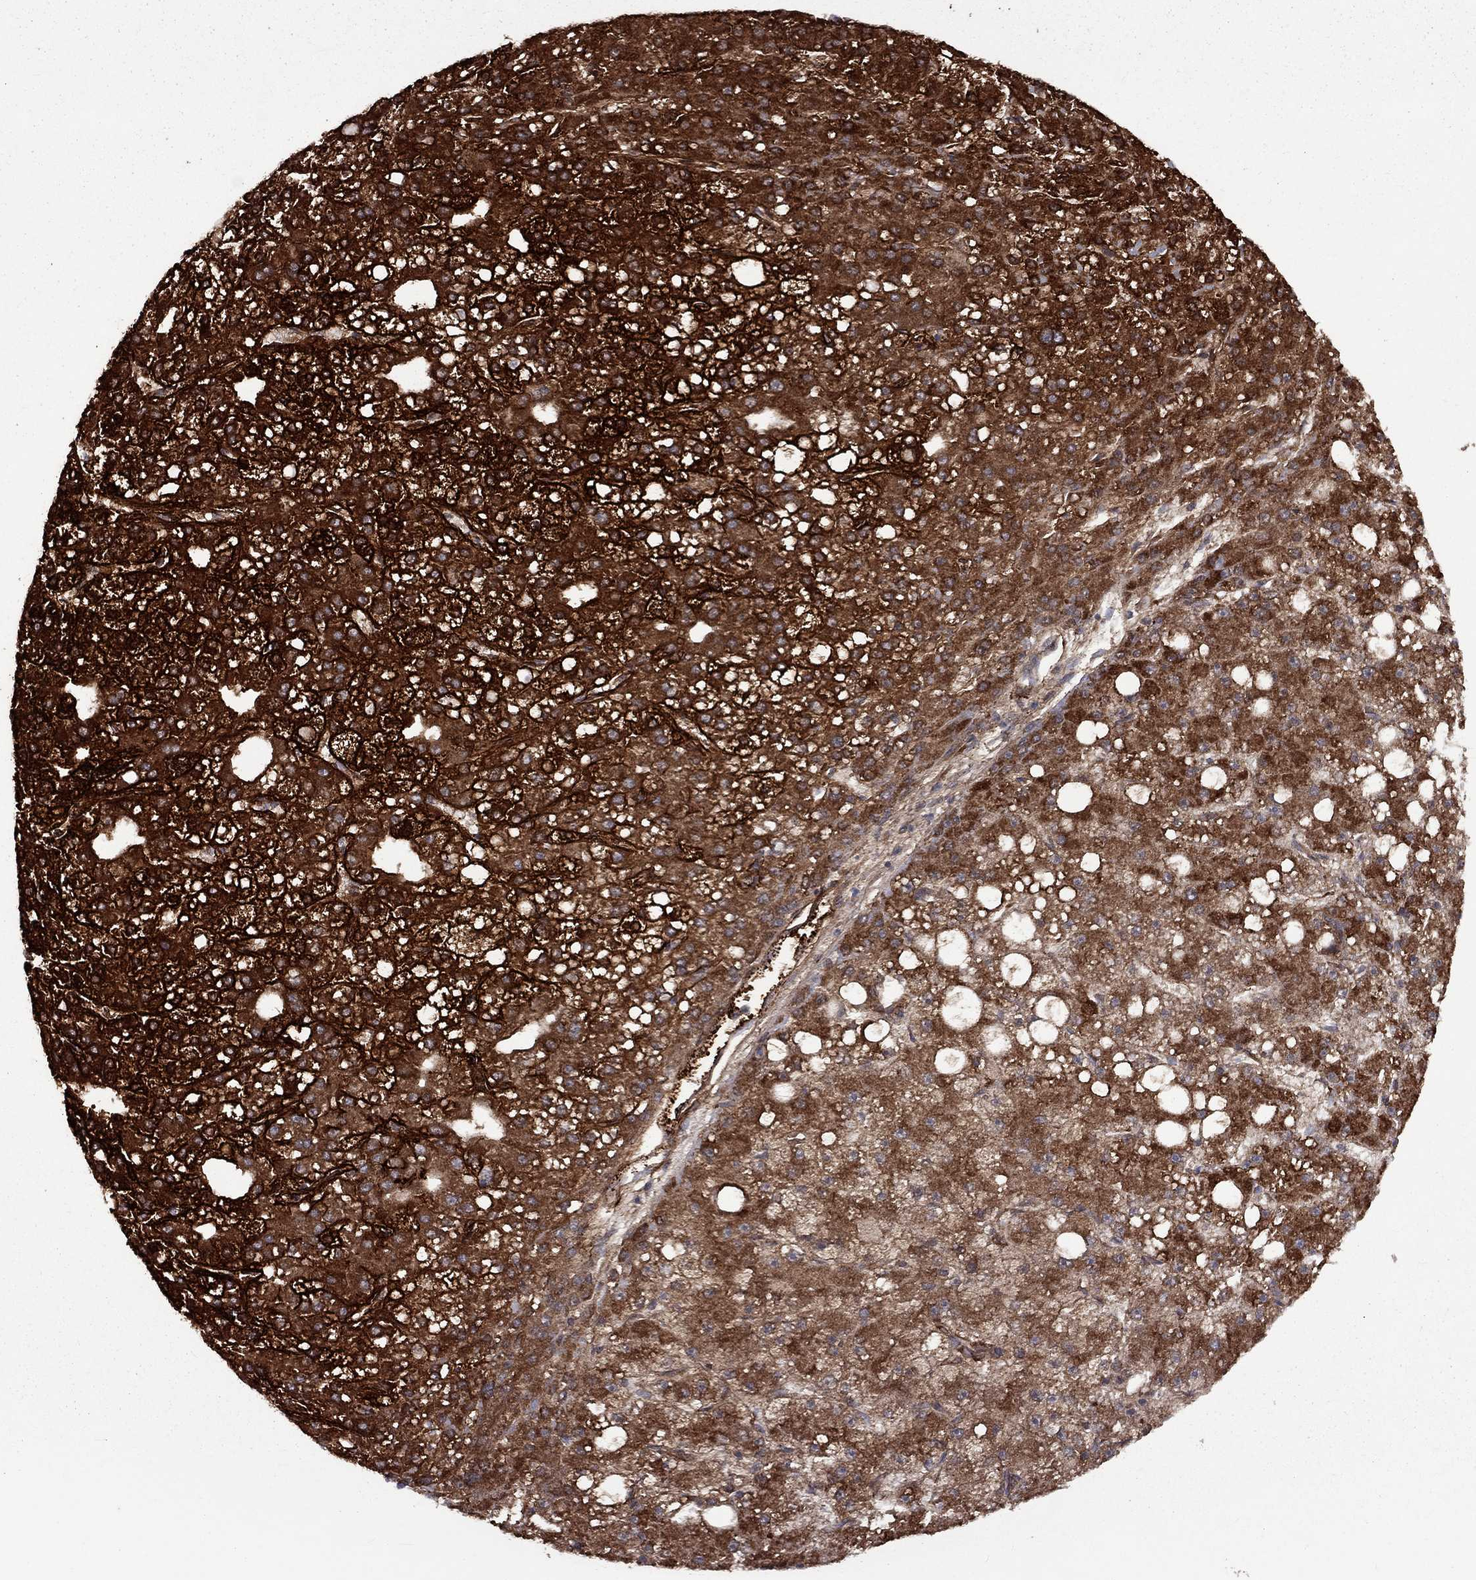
{"staining": {"intensity": "strong", "quantity": ">75%", "location": "cytoplasmic/membranous"}, "tissue": "liver cancer", "cell_type": "Tumor cells", "image_type": "cancer", "snomed": [{"axis": "morphology", "description": "Carcinoma, Hepatocellular, NOS"}, {"axis": "topography", "description": "Liver"}], "caption": "Protein staining of liver cancer tissue reveals strong cytoplasmic/membranous positivity in approximately >75% of tumor cells. (Stains: DAB (3,3'-diaminobenzidine) in brown, nuclei in blue, Microscopy: brightfield microscopy at high magnification).", "gene": "COL18A1", "patient": {"sex": "male", "age": 67}}